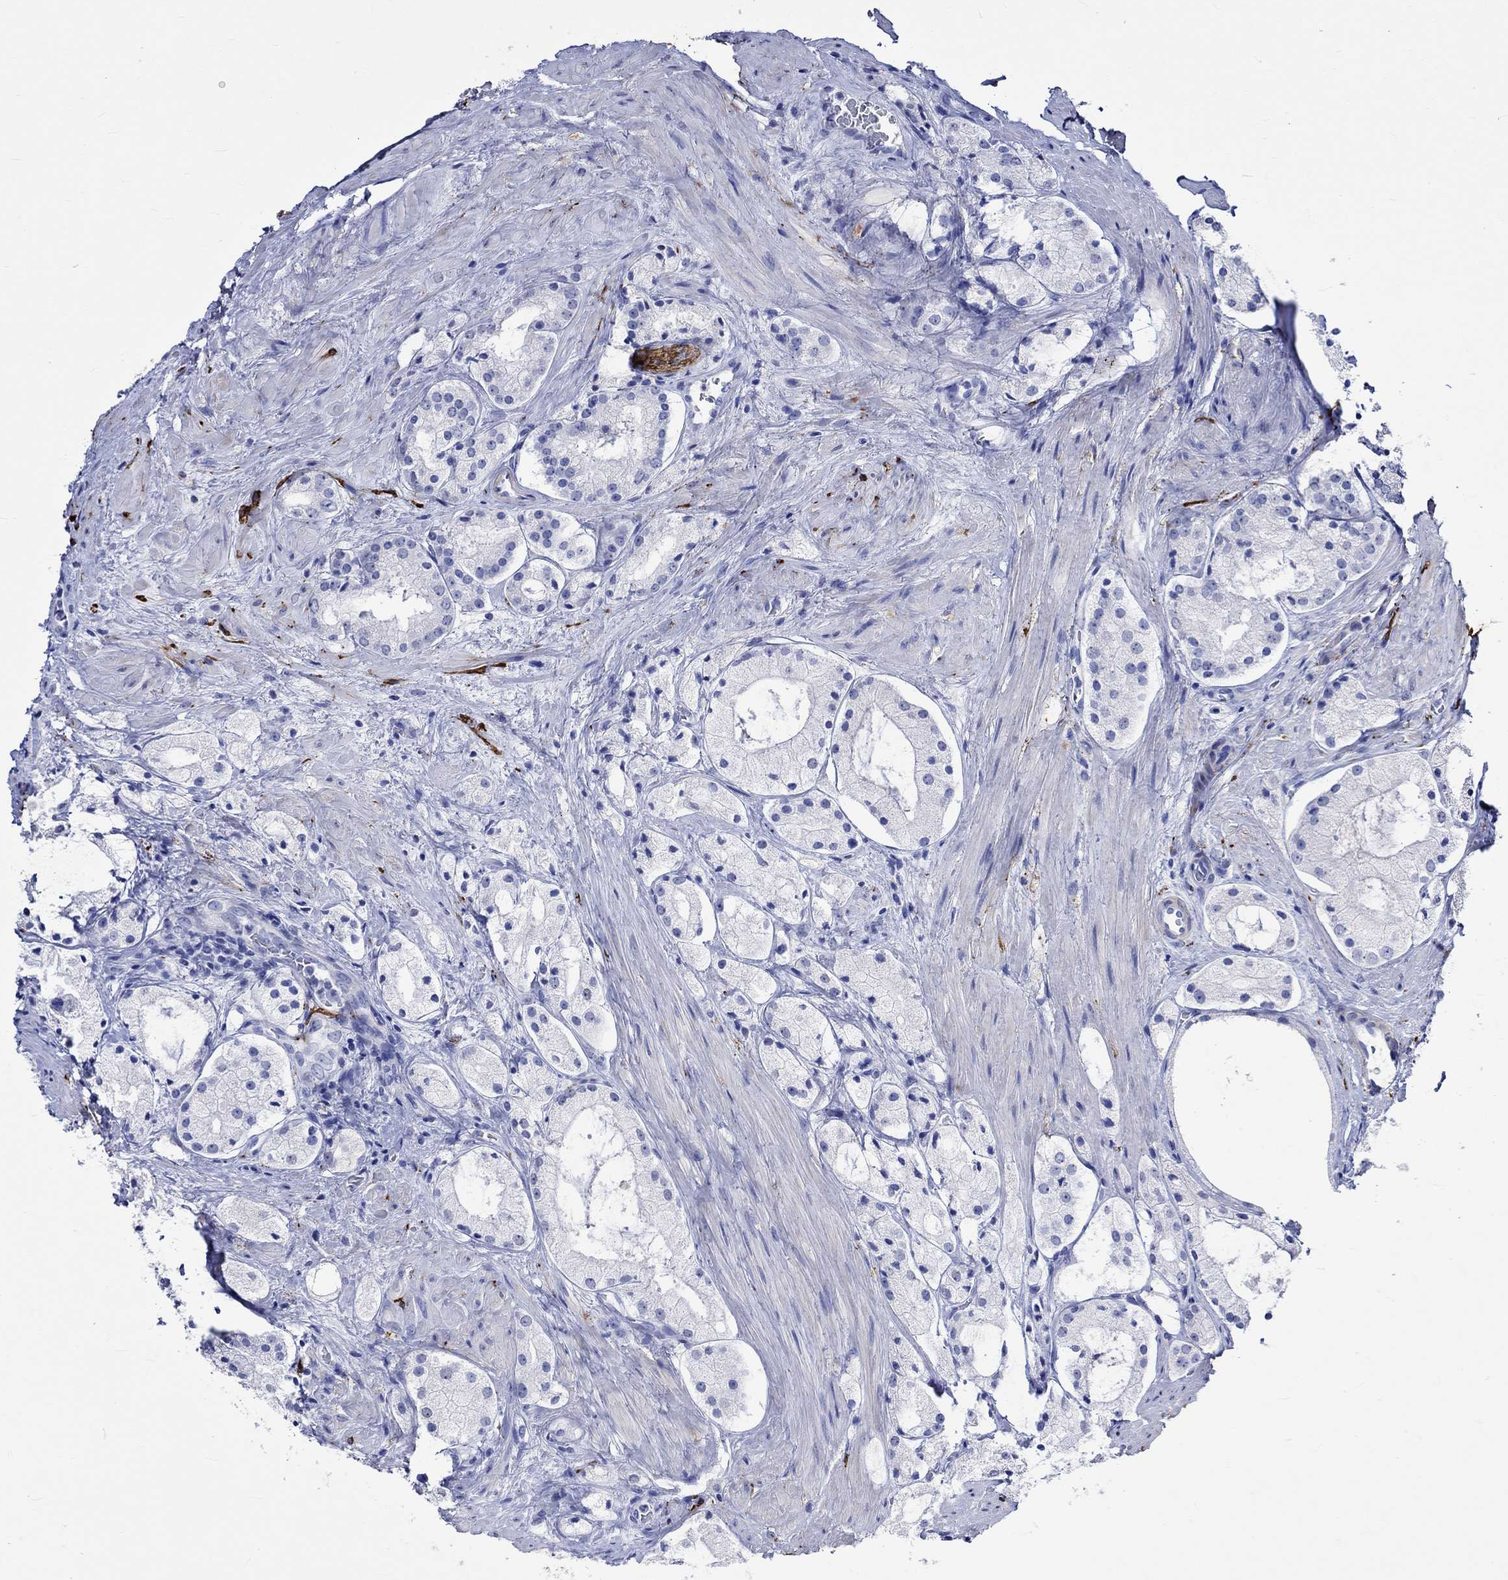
{"staining": {"intensity": "negative", "quantity": "none", "location": "none"}, "tissue": "prostate cancer", "cell_type": "Tumor cells", "image_type": "cancer", "snomed": [{"axis": "morphology", "description": "Adenocarcinoma, NOS"}, {"axis": "morphology", "description": "Adenocarcinoma, High grade"}, {"axis": "topography", "description": "Prostate"}], "caption": "The IHC histopathology image has no significant positivity in tumor cells of prostate cancer tissue.", "gene": "CRYAB", "patient": {"sex": "male", "age": 64}}